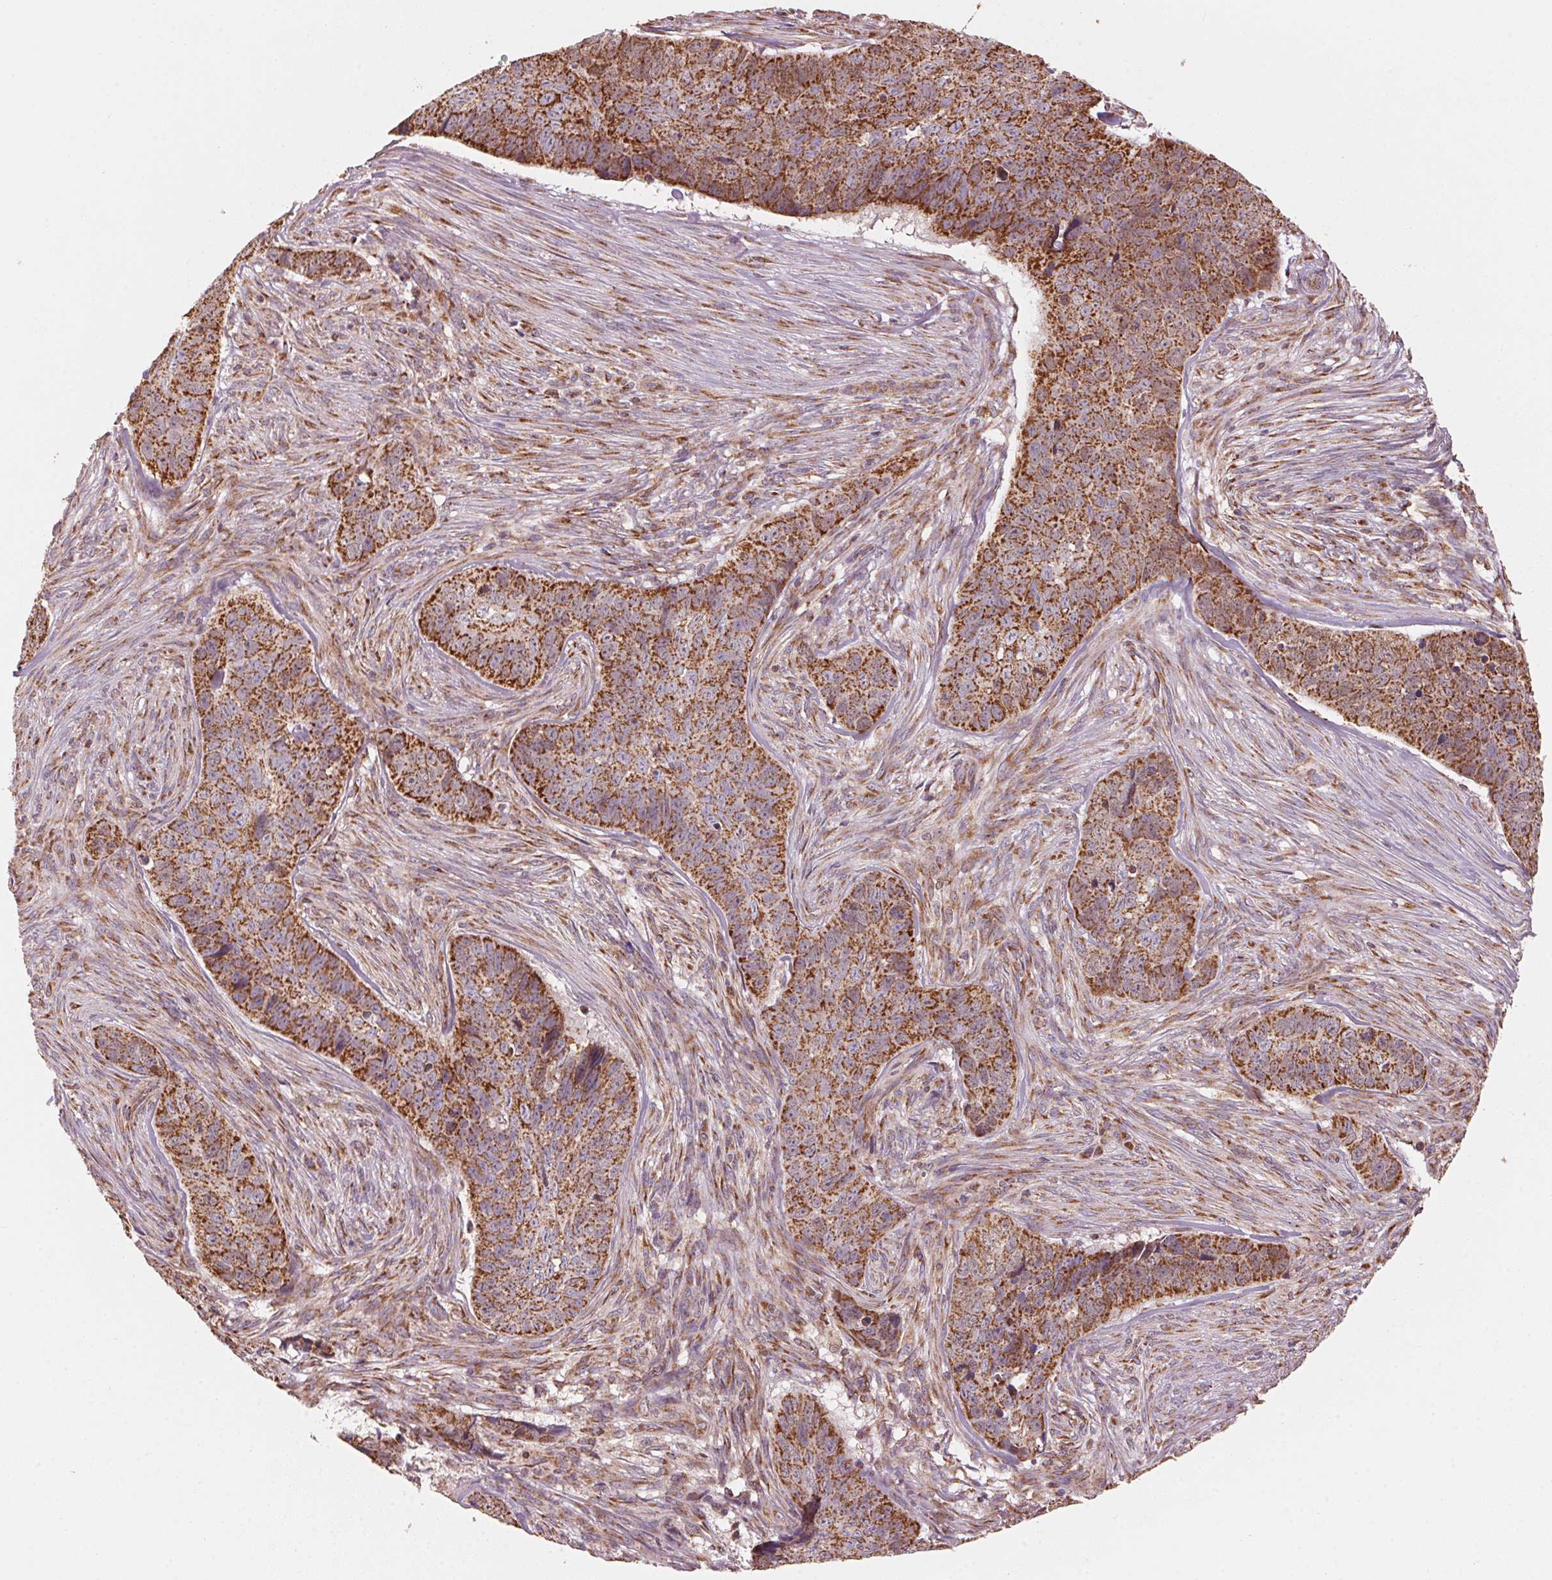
{"staining": {"intensity": "strong", "quantity": ">75%", "location": "cytoplasmic/membranous"}, "tissue": "skin cancer", "cell_type": "Tumor cells", "image_type": "cancer", "snomed": [{"axis": "morphology", "description": "Basal cell carcinoma"}, {"axis": "topography", "description": "Skin"}], "caption": "The image reveals immunohistochemical staining of skin cancer (basal cell carcinoma). There is strong cytoplasmic/membranous expression is seen in approximately >75% of tumor cells. (IHC, brightfield microscopy, high magnification).", "gene": "TOMM70", "patient": {"sex": "female", "age": 82}}